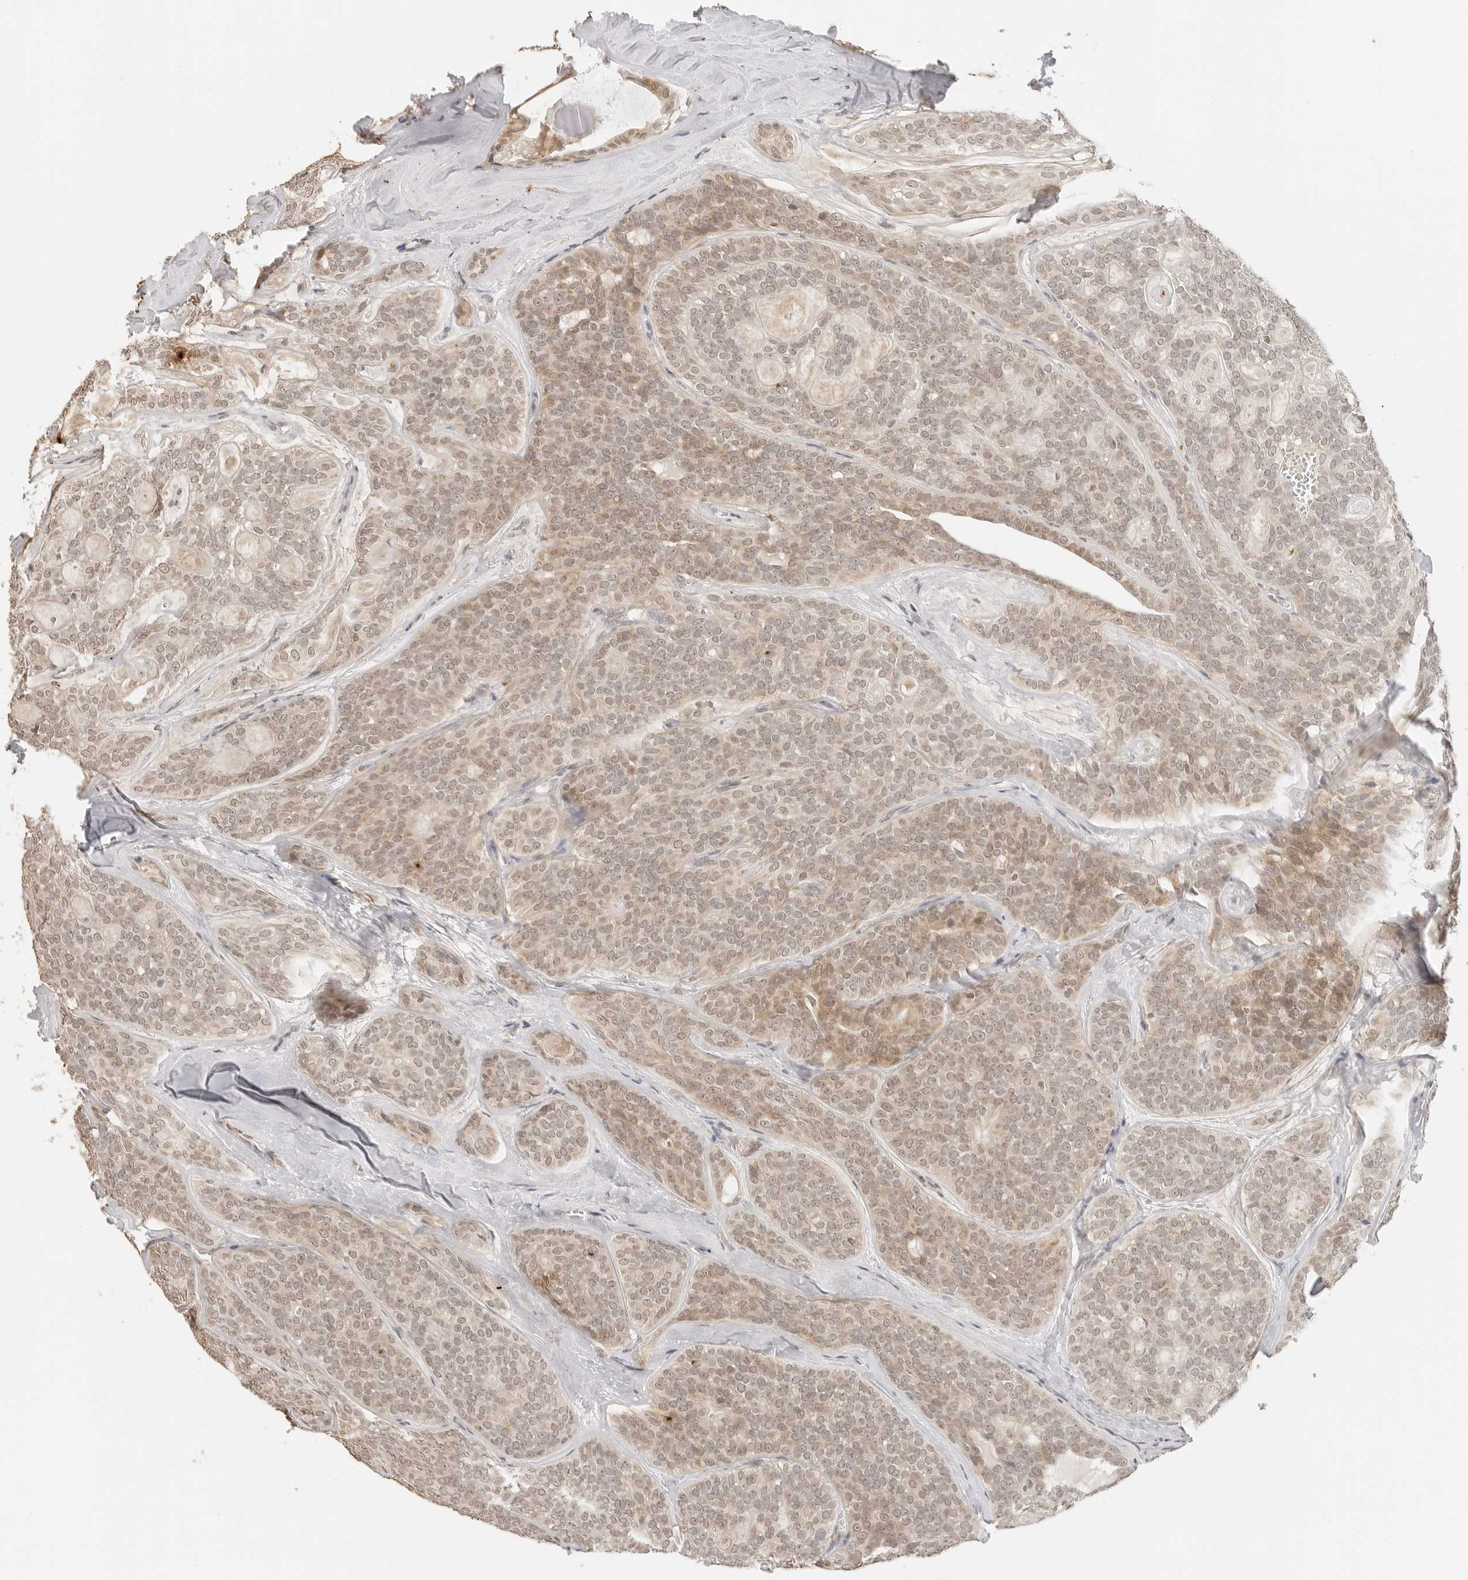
{"staining": {"intensity": "weak", "quantity": ">75%", "location": "cytoplasmic/membranous,nuclear"}, "tissue": "head and neck cancer", "cell_type": "Tumor cells", "image_type": "cancer", "snomed": [{"axis": "morphology", "description": "Adenocarcinoma, NOS"}, {"axis": "topography", "description": "Head-Neck"}], "caption": "DAB (3,3'-diaminobenzidine) immunohistochemical staining of head and neck cancer shows weak cytoplasmic/membranous and nuclear protein expression in about >75% of tumor cells.", "gene": "GPR34", "patient": {"sex": "male", "age": 66}}